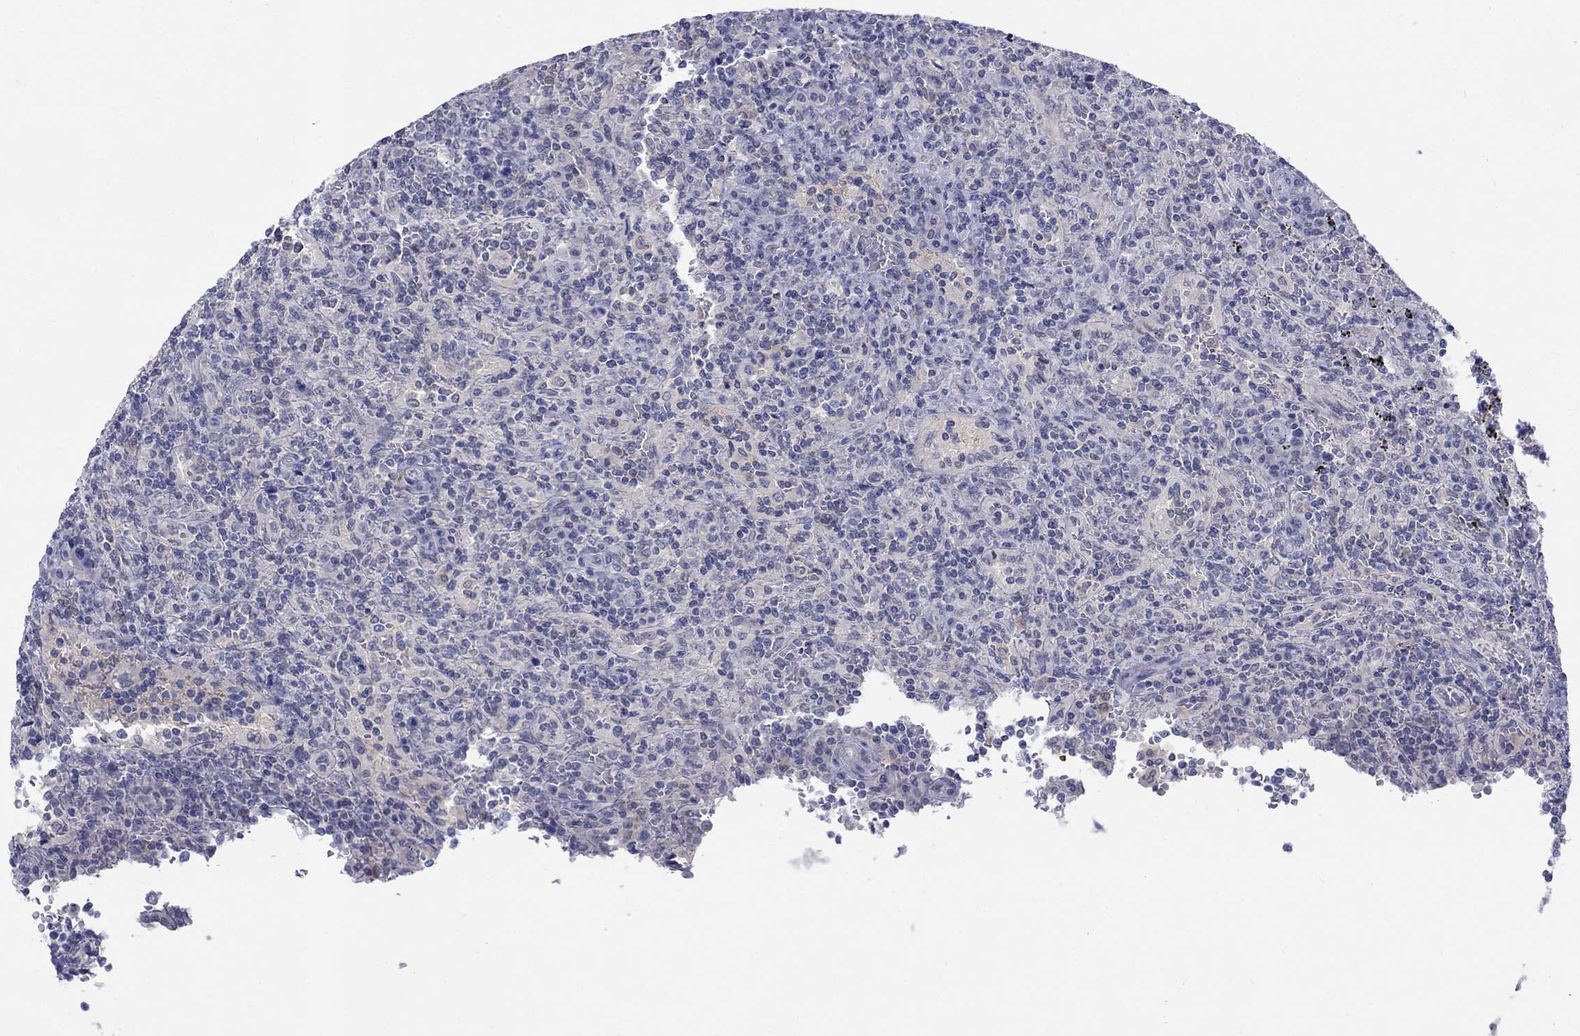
{"staining": {"intensity": "negative", "quantity": "none", "location": "none"}, "tissue": "lymphoma", "cell_type": "Tumor cells", "image_type": "cancer", "snomed": [{"axis": "morphology", "description": "Malignant lymphoma, non-Hodgkin's type, Low grade"}, {"axis": "topography", "description": "Spleen"}], "caption": "IHC of human low-grade malignant lymphoma, non-Hodgkin's type displays no staining in tumor cells.", "gene": "EGFLAM", "patient": {"sex": "male", "age": 62}}